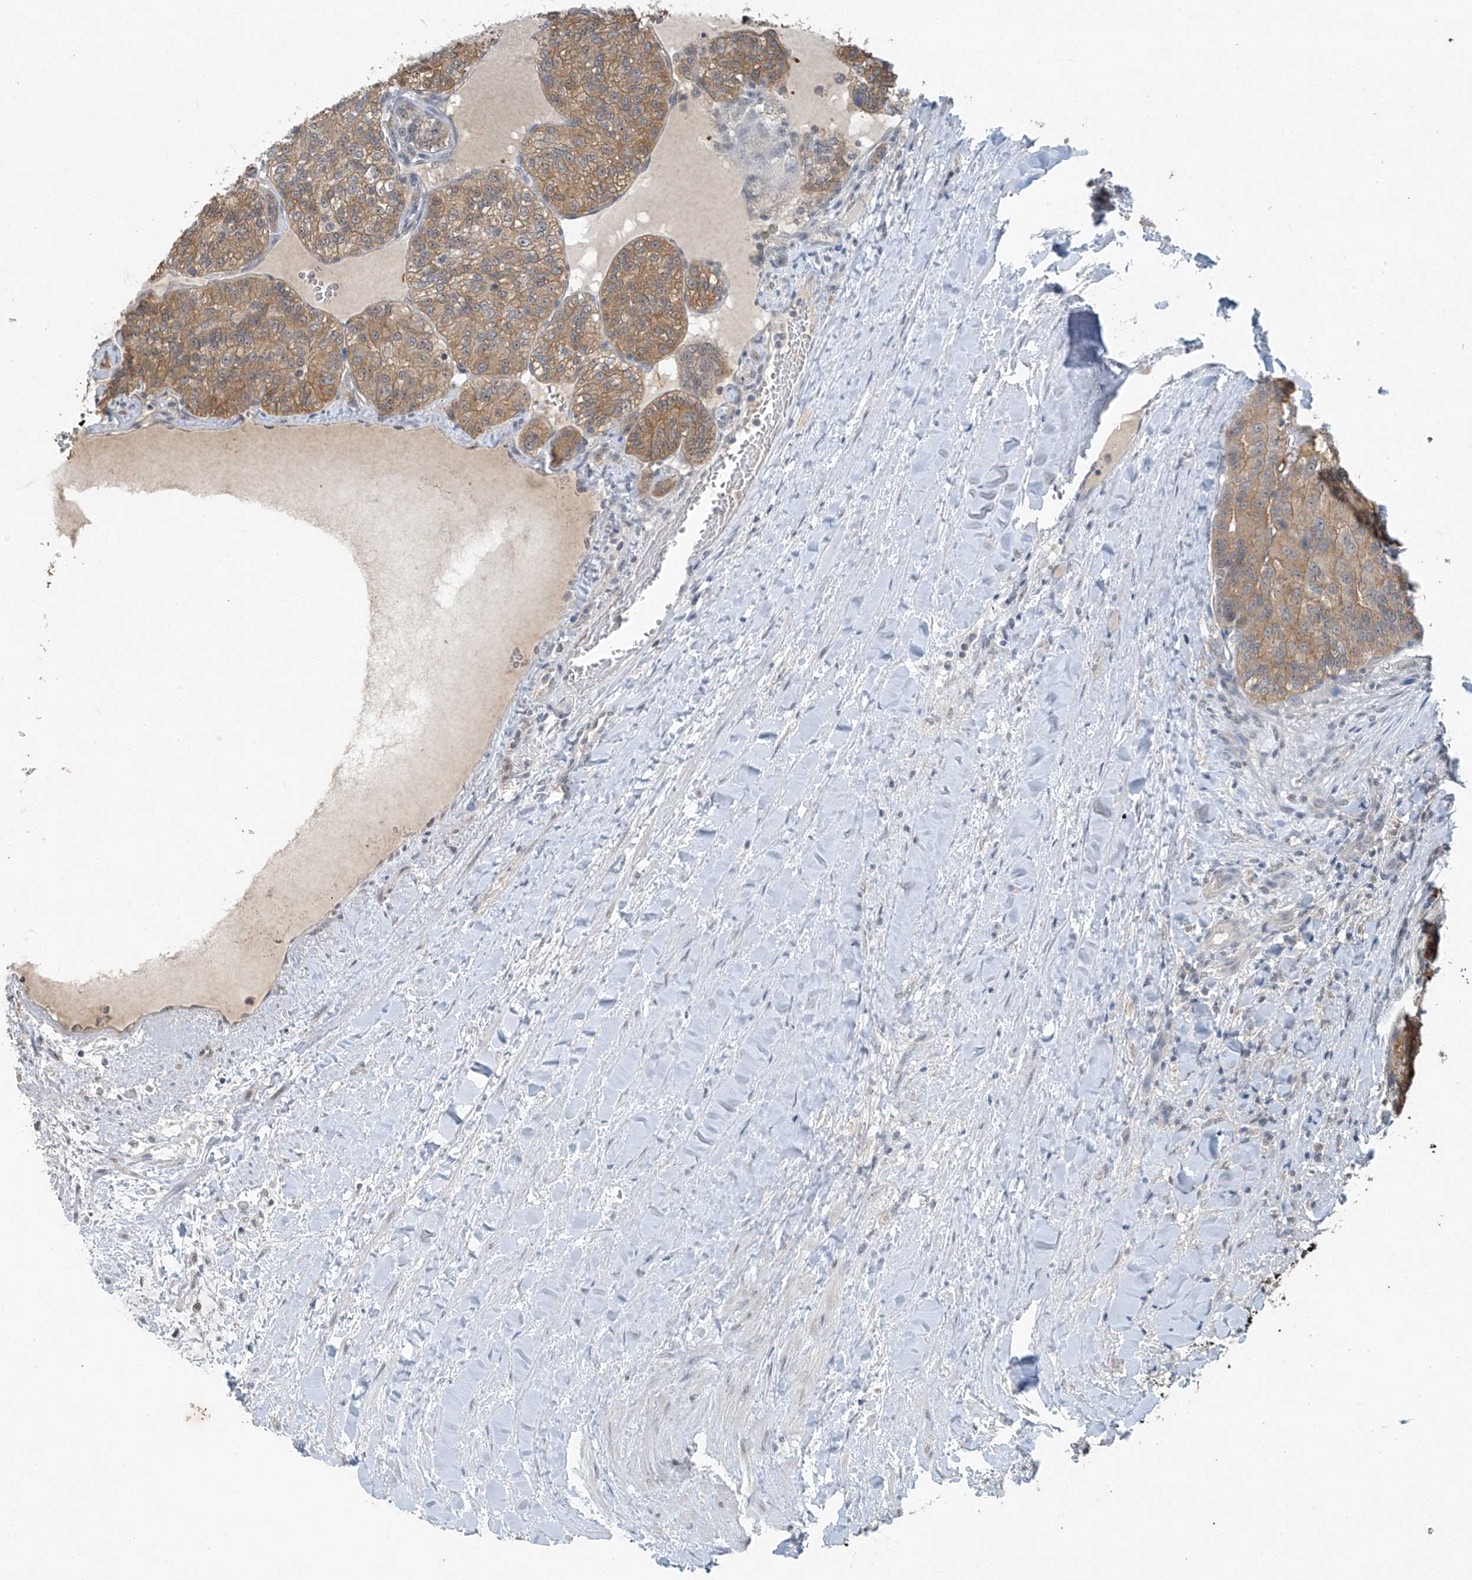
{"staining": {"intensity": "moderate", "quantity": "<25%", "location": "cytoplasmic/membranous"}, "tissue": "renal cancer", "cell_type": "Tumor cells", "image_type": "cancer", "snomed": [{"axis": "morphology", "description": "Adenocarcinoma, NOS"}, {"axis": "topography", "description": "Kidney"}], "caption": "Protein staining exhibits moderate cytoplasmic/membranous positivity in approximately <25% of tumor cells in renal adenocarcinoma.", "gene": "TAF8", "patient": {"sex": "female", "age": 63}}